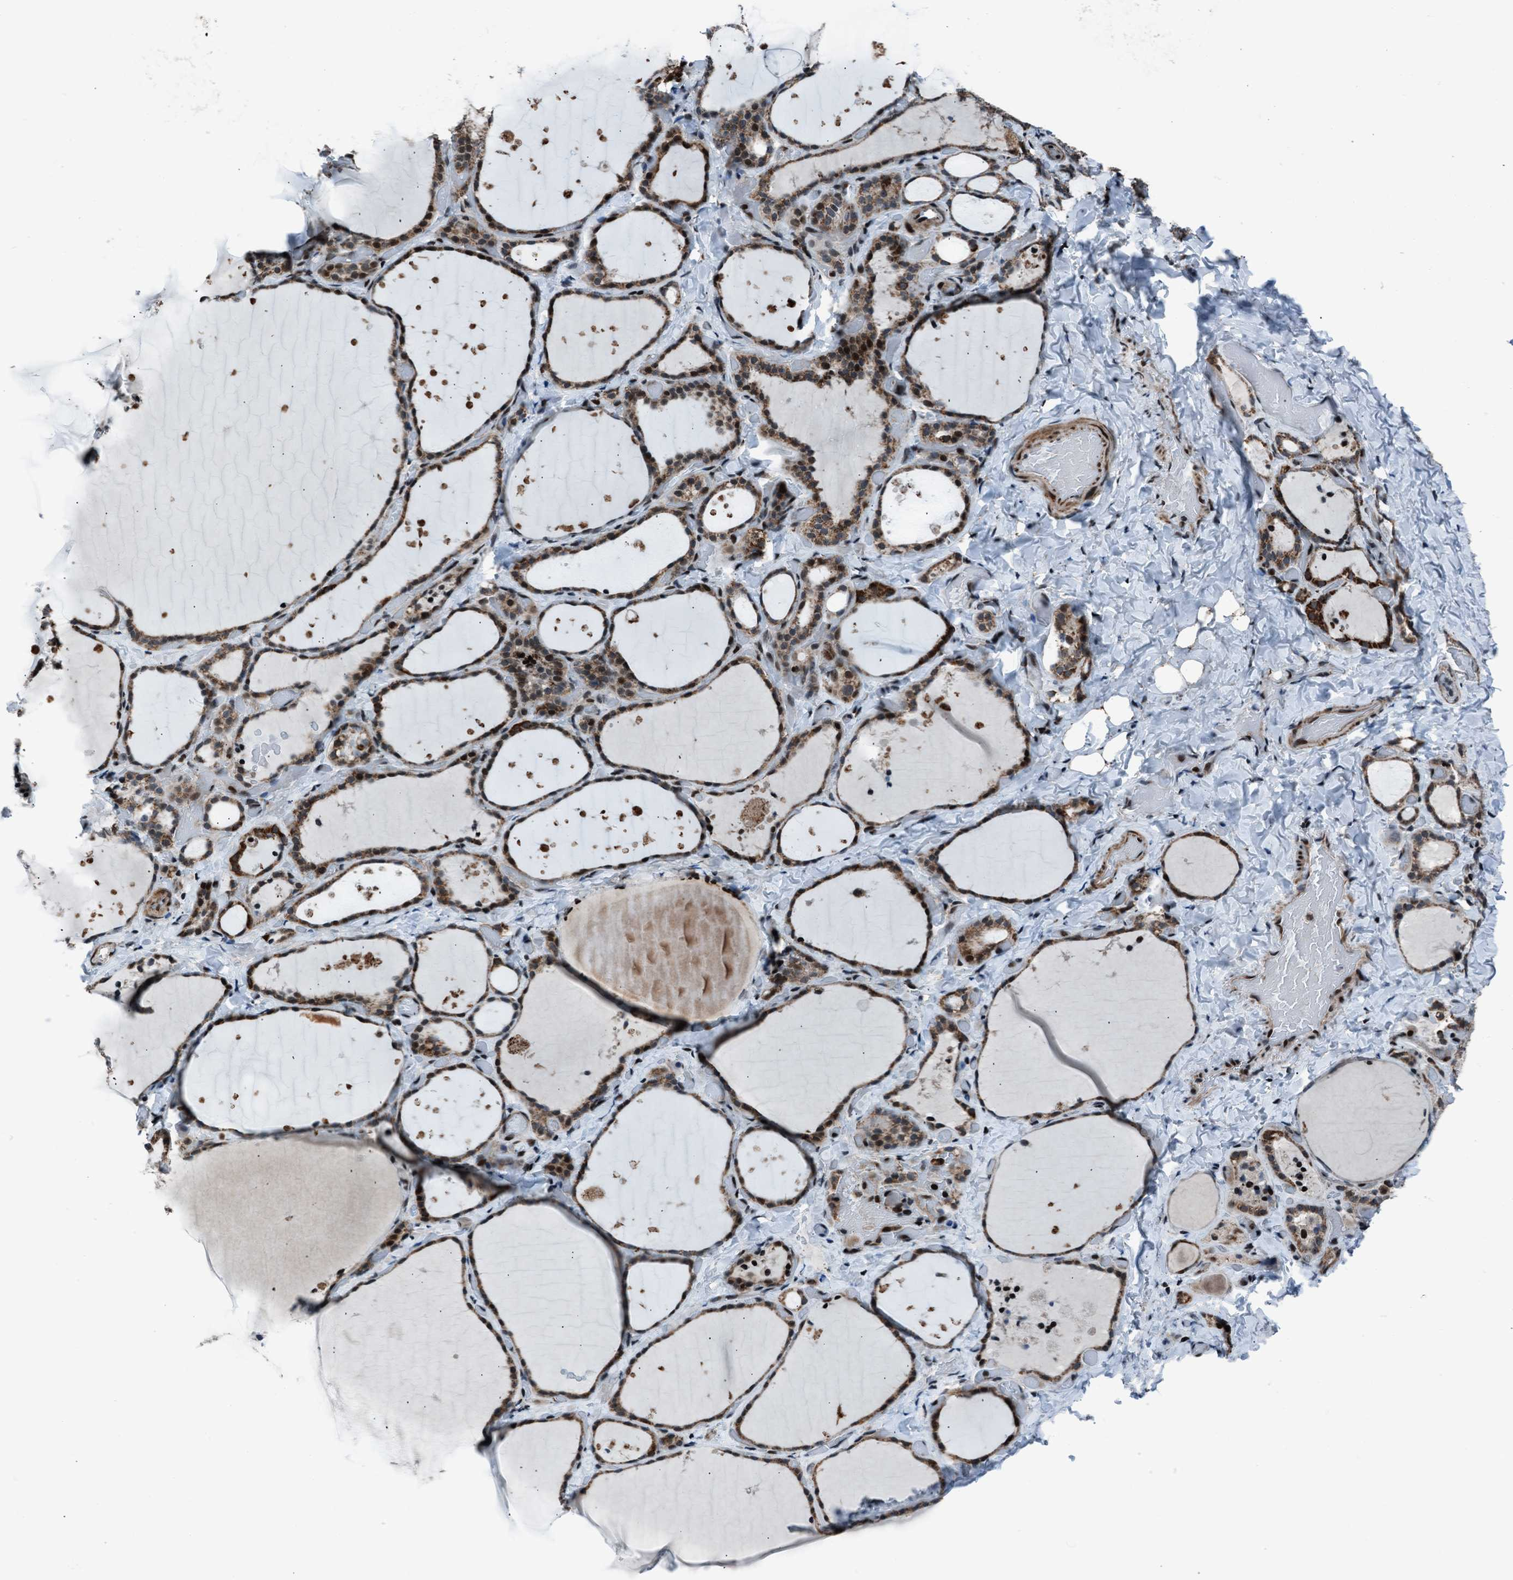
{"staining": {"intensity": "moderate", "quantity": ">75%", "location": "cytoplasmic/membranous,nuclear"}, "tissue": "thyroid gland", "cell_type": "Glandular cells", "image_type": "normal", "snomed": [{"axis": "morphology", "description": "Normal tissue, NOS"}, {"axis": "topography", "description": "Thyroid gland"}], "caption": "The immunohistochemical stain labels moderate cytoplasmic/membranous,nuclear positivity in glandular cells of benign thyroid gland.", "gene": "MORC3", "patient": {"sex": "female", "age": 44}}